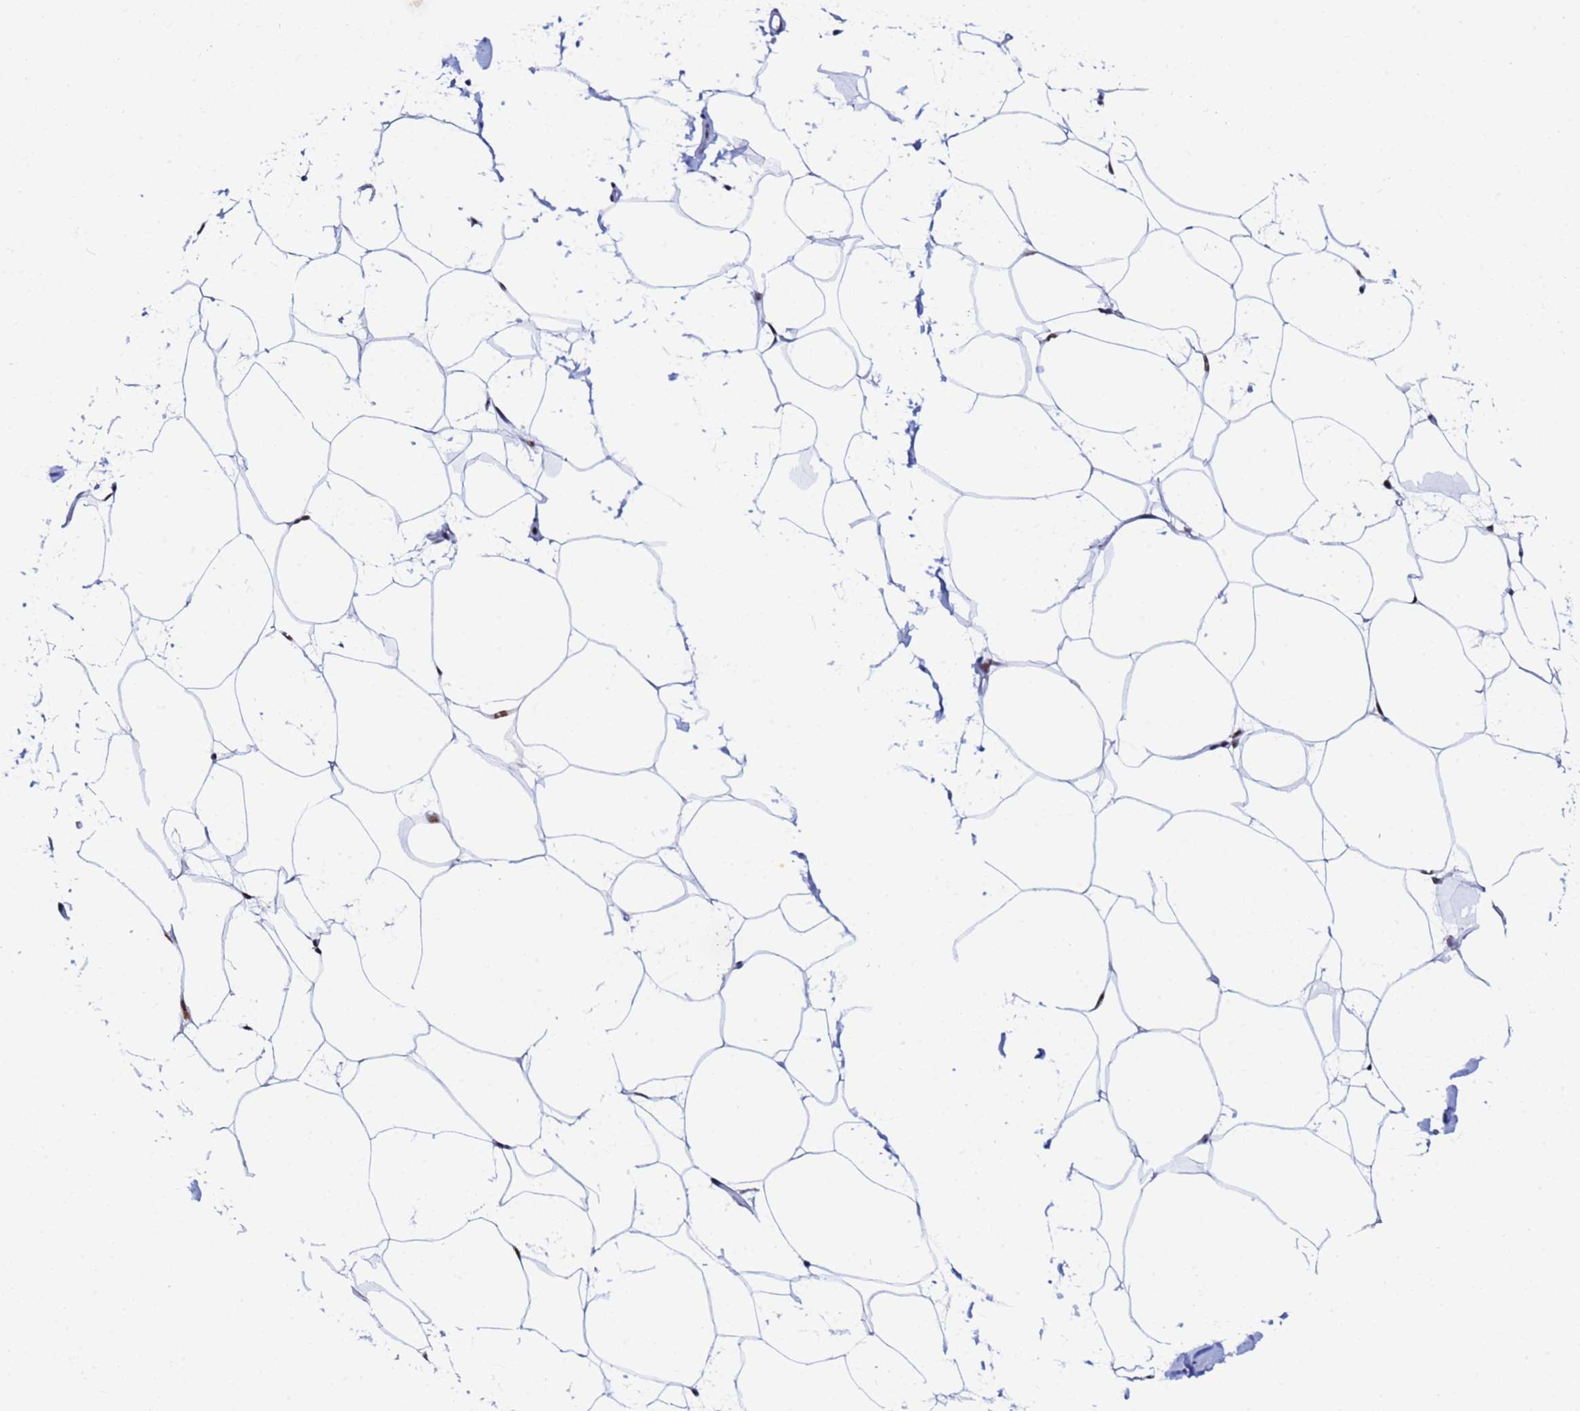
{"staining": {"intensity": "moderate", "quantity": "25%-75%", "location": "nuclear"}, "tissue": "adipose tissue", "cell_type": "Adipocytes", "image_type": "normal", "snomed": [{"axis": "morphology", "description": "Normal tissue, NOS"}, {"axis": "topography", "description": "Adipose tissue"}], "caption": "Adipose tissue stained with a brown dye displays moderate nuclear positive positivity in about 25%-75% of adipocytes.", "gene": "SNRPA1", "patient": {"sex": "female", "age": 37}}